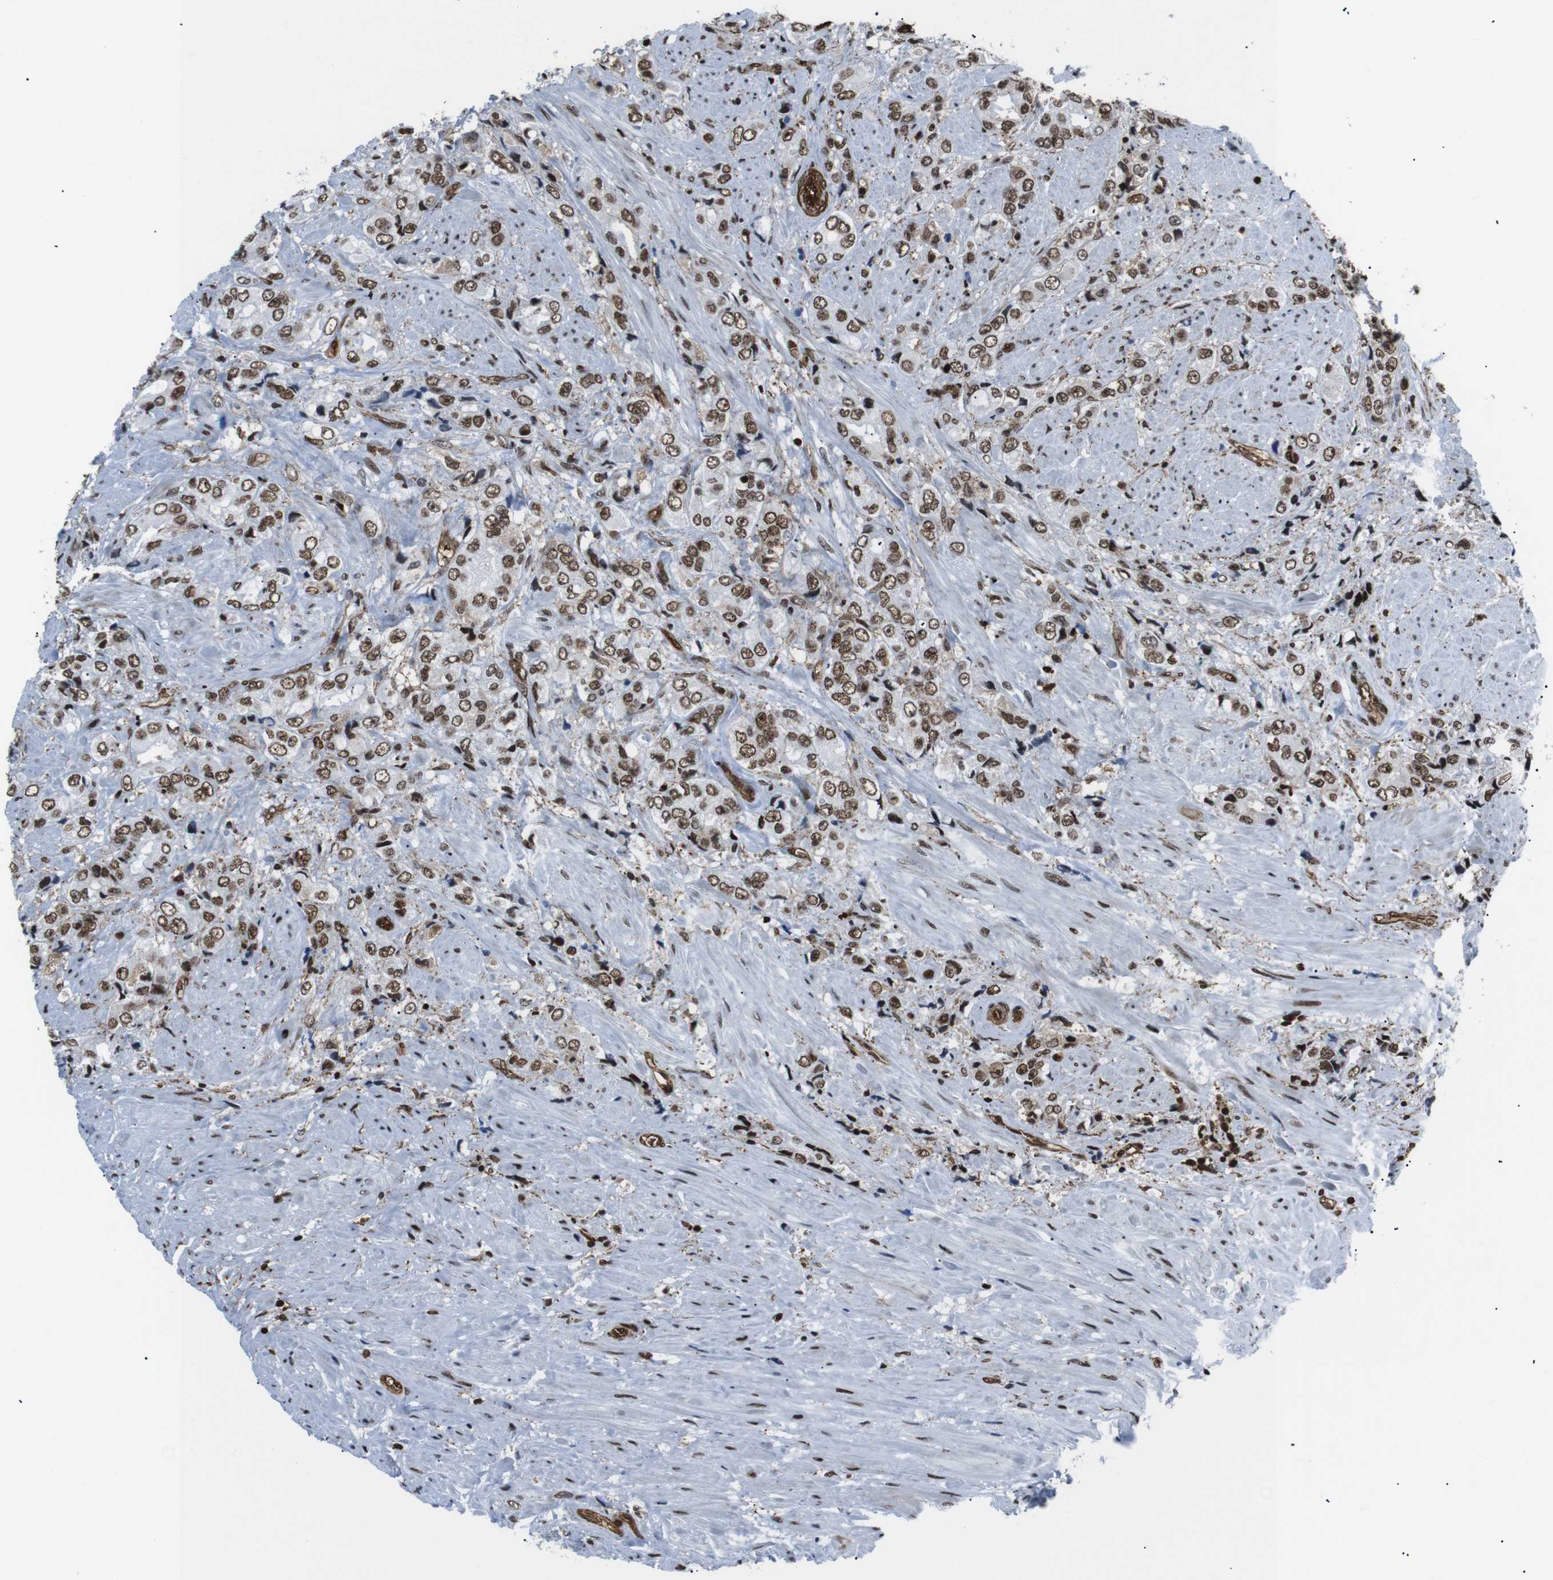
{"staining": {"intensity": "moderate", "quantity": ">75%", "location": "nuclear"}, "tissue": "prostate cancer", "cell_type": "Tumor cells", "image_type": "cancer", "snomed": [{"axis": "morphology", "description": "Adenocarcinoma, High grade"}, {"axis": "topography", "description": "Prostate"}], "caption": "Prostate high-grade adenocarcinoma stained for a protein (brown) displays moderate nuclear positive positivity in approximately >75% of tumor cells.", "gene": "HNRNPU", "patient": {"sex": "male", "age": 61}}